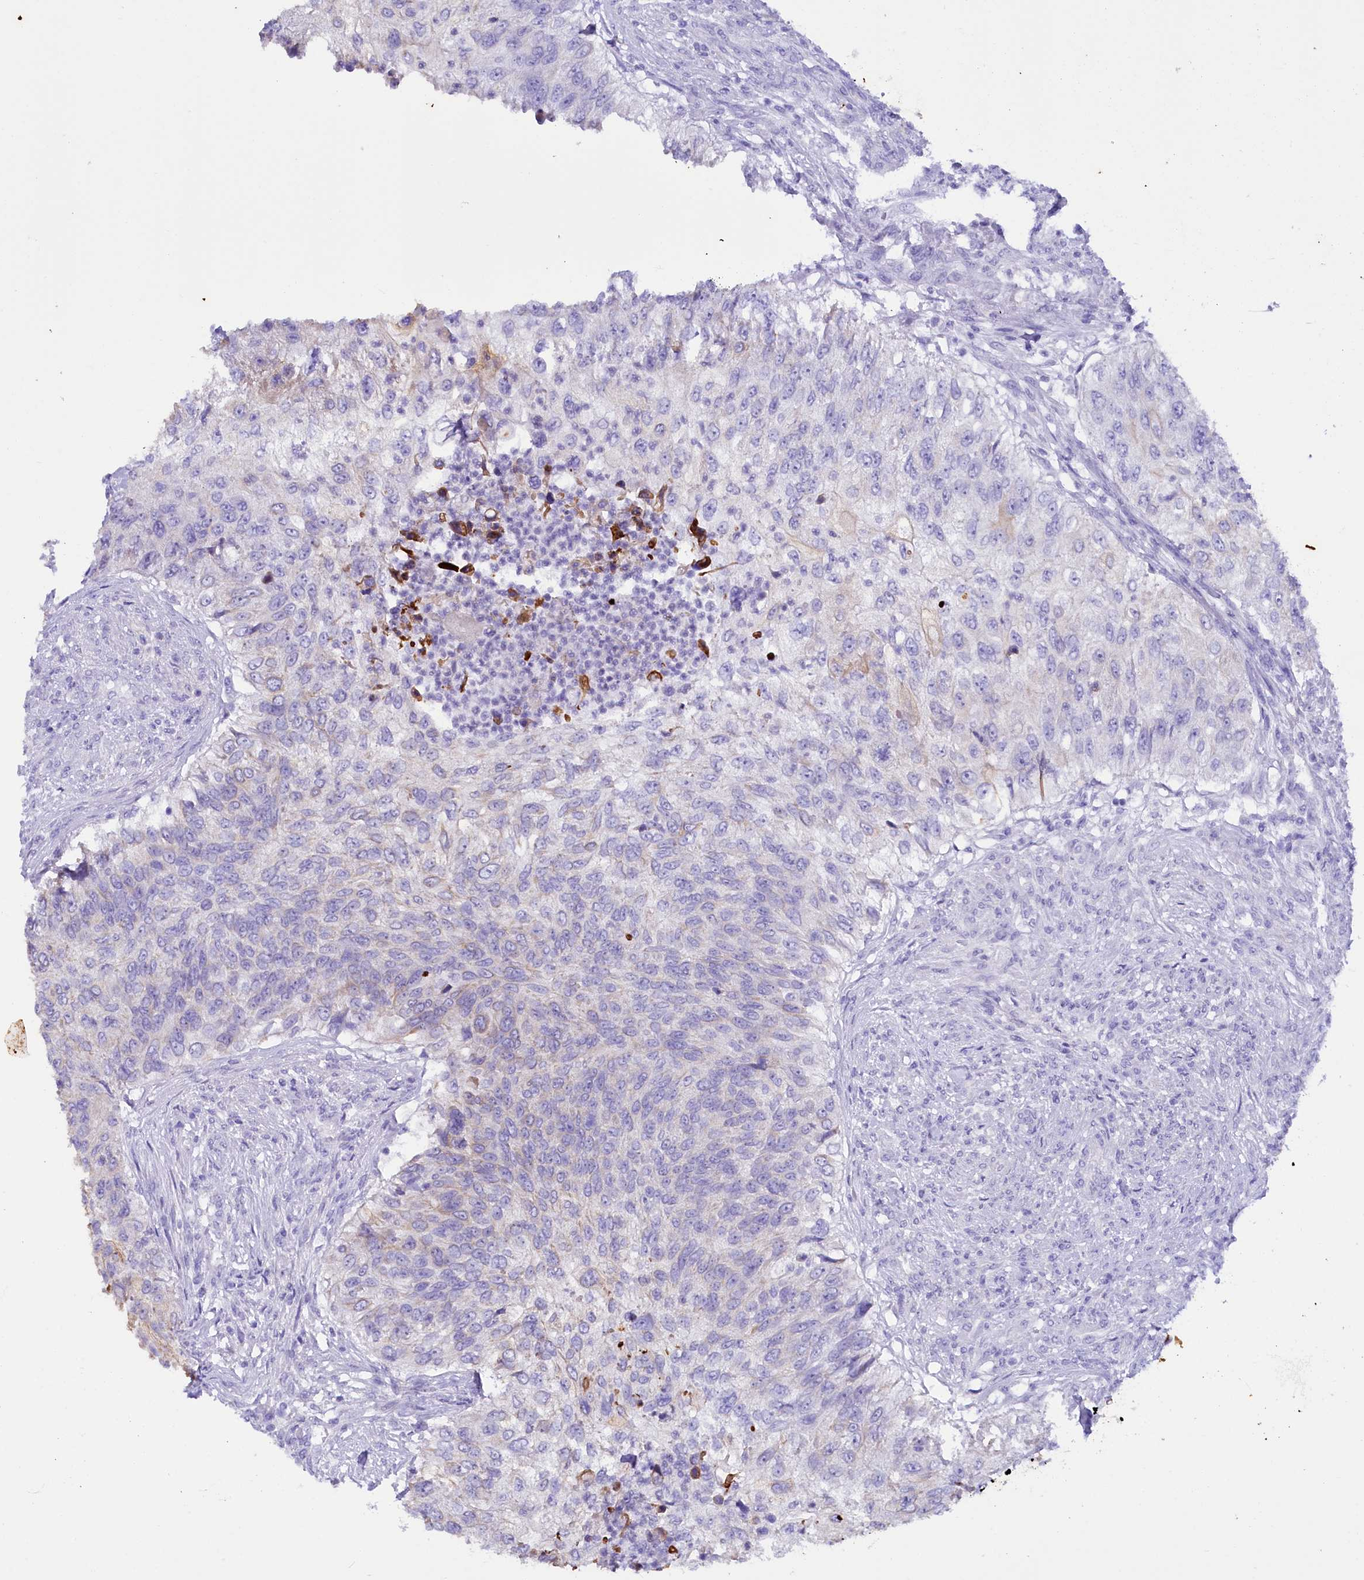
{"staining": {"intensity": "negative", "quantity": "none", "location": "none"}, "tissue": "urothelial cancer", "cell_type": "Tumor cells", "image_type": "cancer", "snomed": [{"axis": "morphology", "description": "Urothelial carcinoma, High grade"}, {"axis": "topography", "description": "Urinary bladder"}], "caption": "High power microscopy histopathology image of an immunohistochemistry (IHC) image of urothelial cancer, revealing no significant staining in tumor cells.", "gene": "FAAP20", "patient": {"sex": "female", "age": 60}}